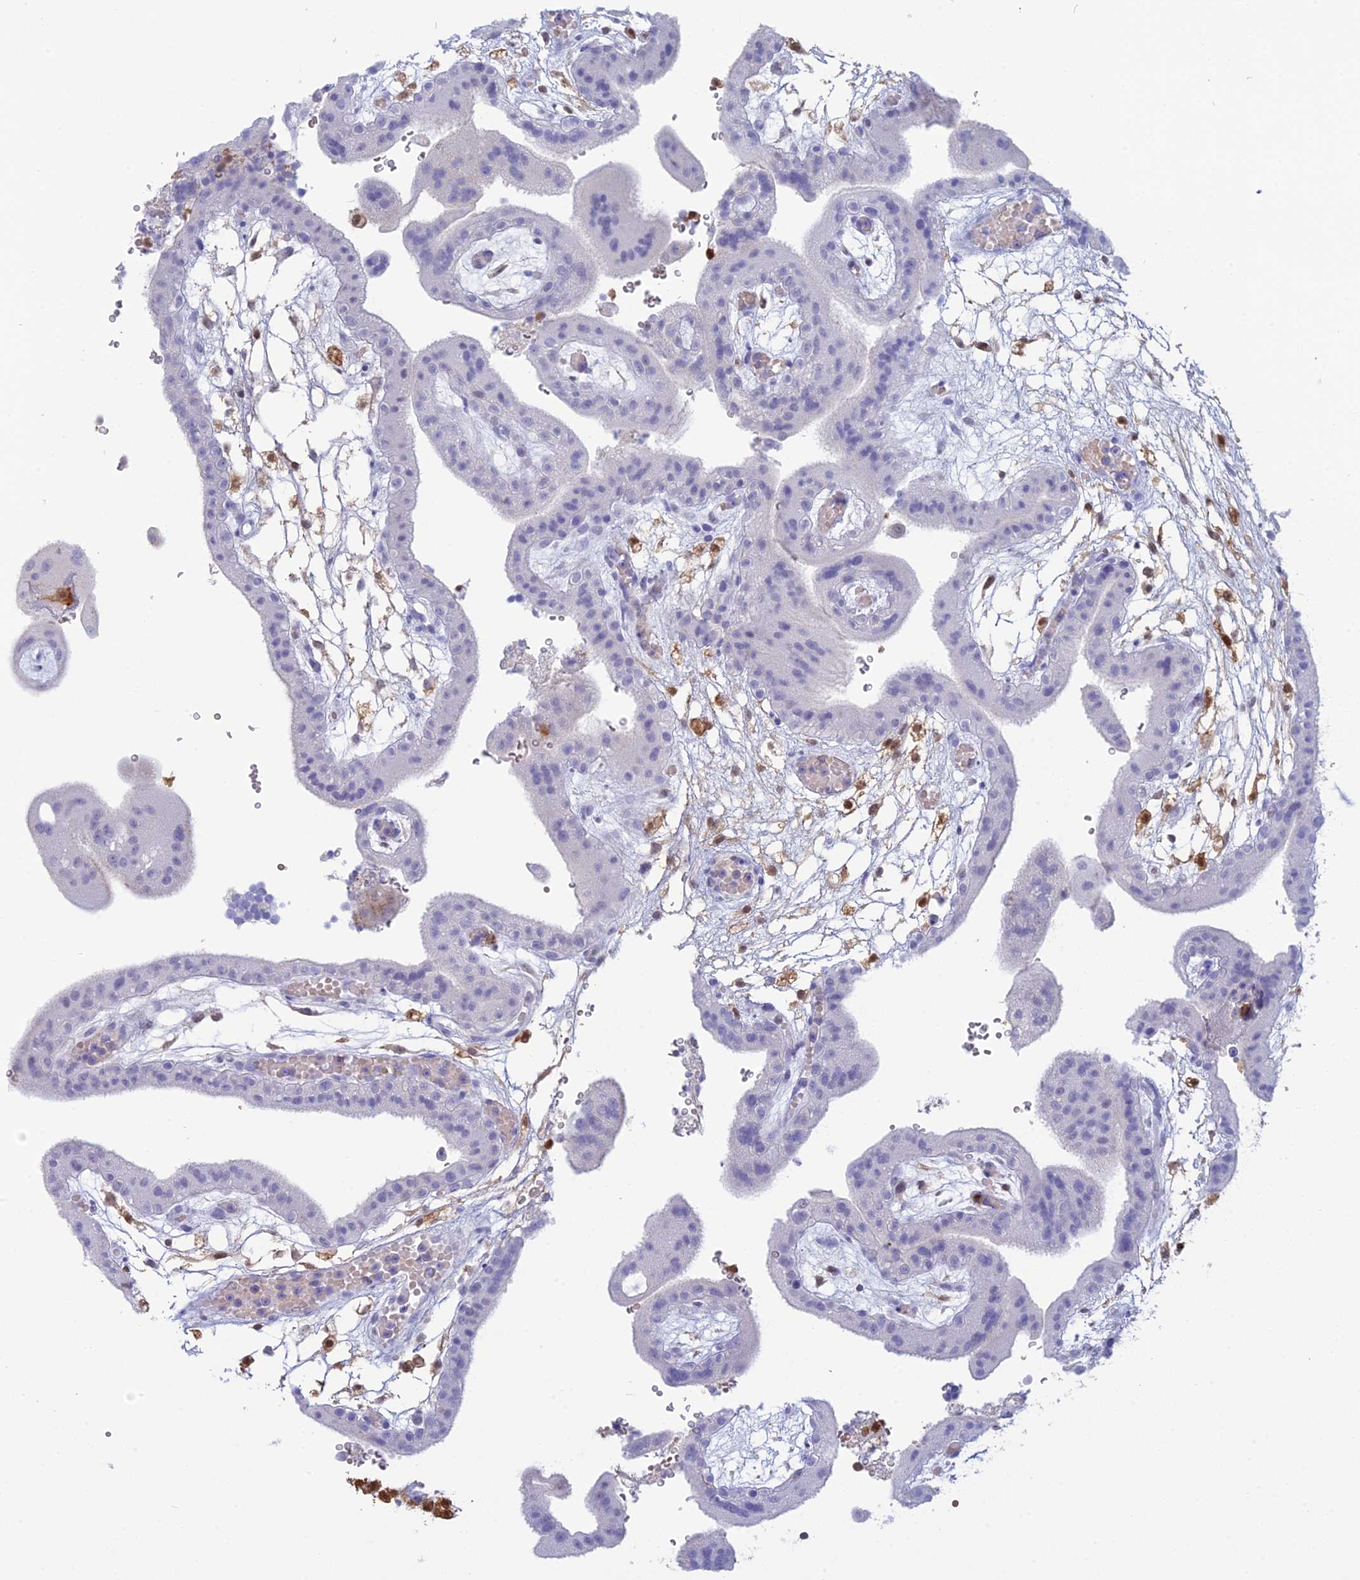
{"staining": {"intensity": "negative", "quantity": "none", "location": "none"}, "tissue": "placenta", "cell_type": "Trophoblastic cells", "image_type": "normal", "snomed": [{"axis": "morphology", "description": "Normal tissue, NOS"}, {"axis": "topography", "description": "Placenta"}], "caption": "This is a photomicrograph of immunohistochemistry staining of normal placenta, which shows no positivity in trophoblastic cells.", "gene": "PGBD4", "patient": {"sex": "female", "age": 18}}